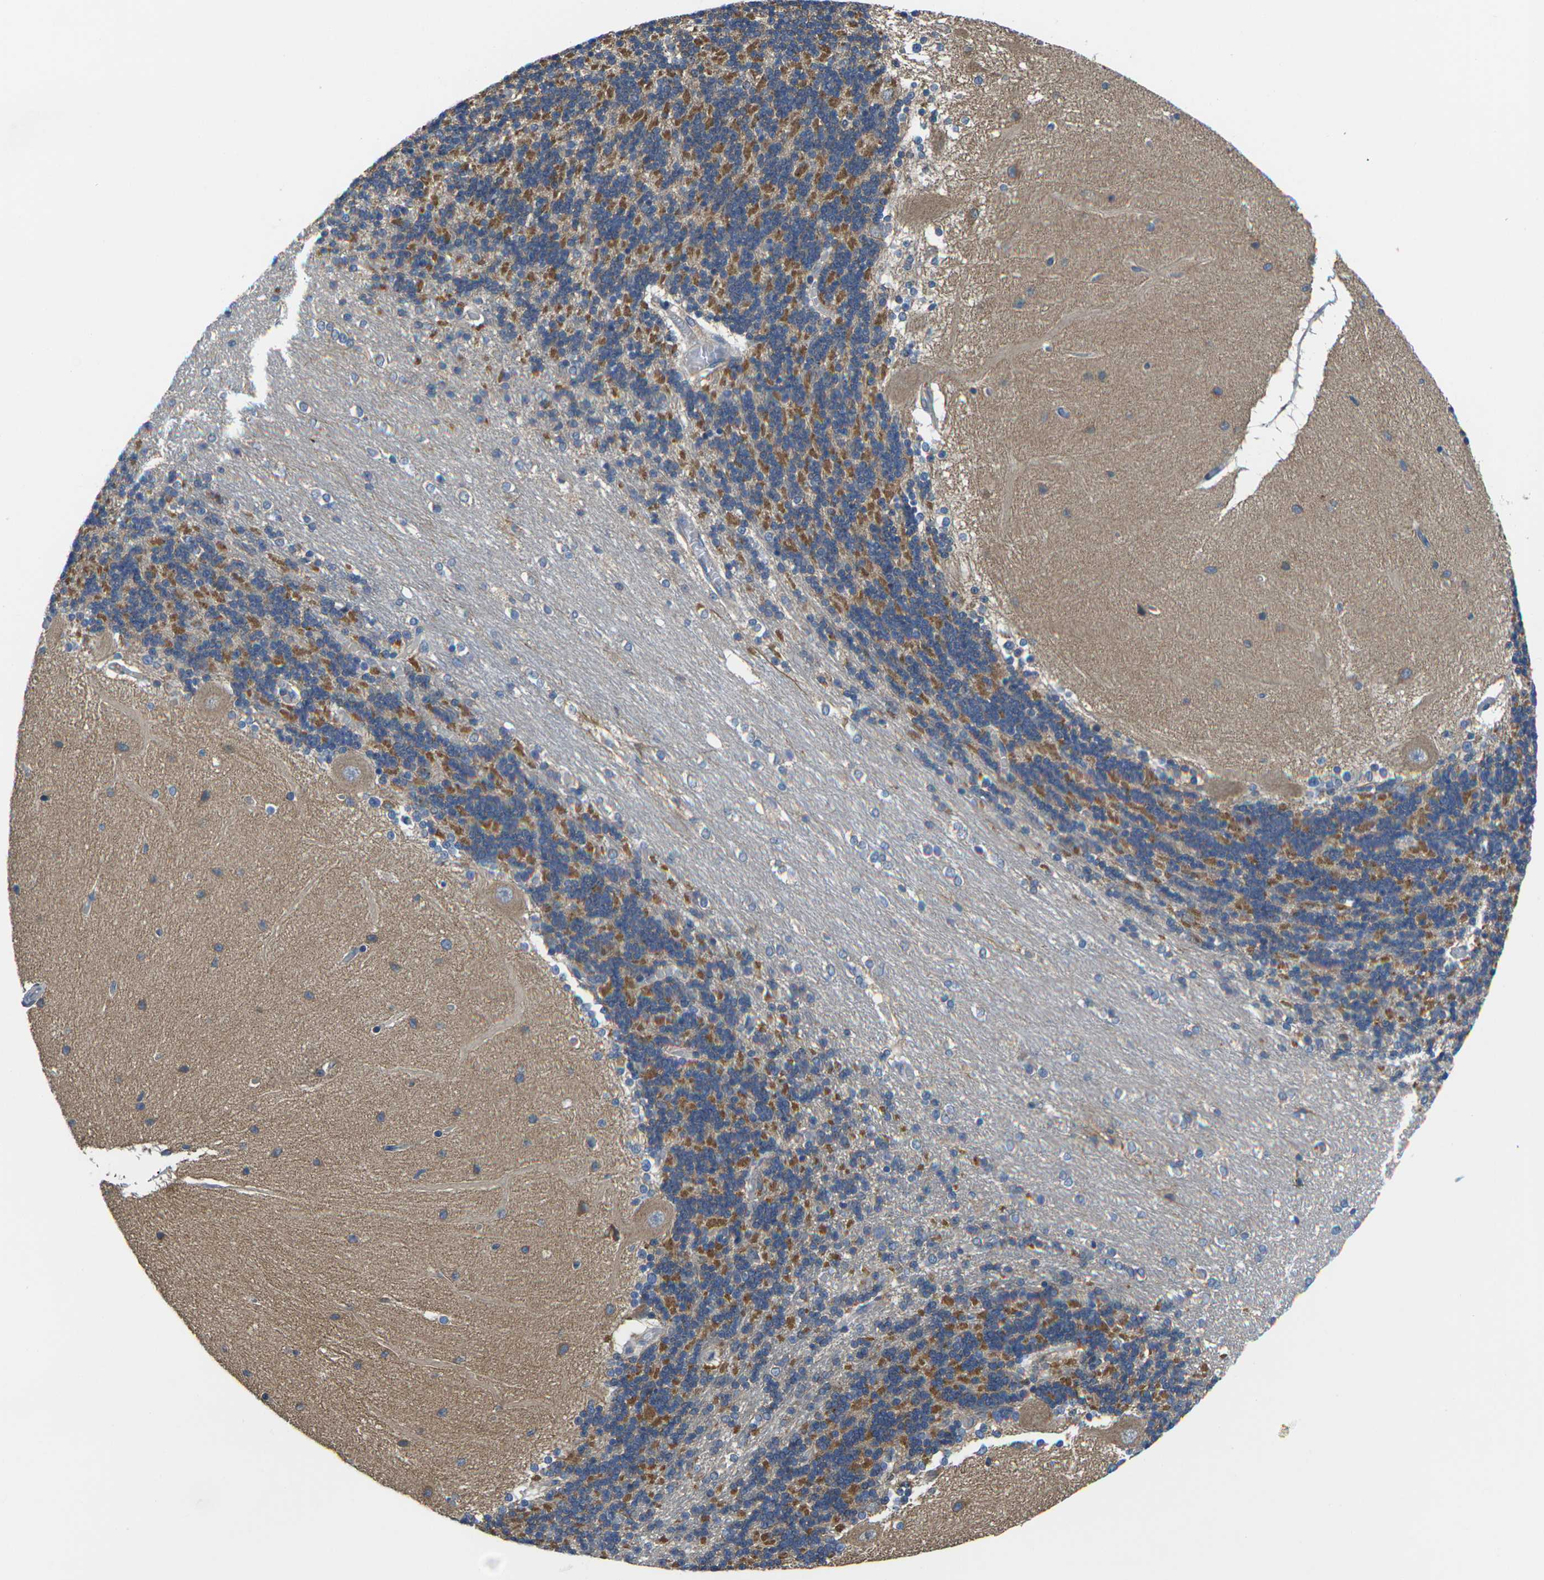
{"staining": {"intensity": "moderate", "quantity": "25%-75%", "location": "cytoplasmic/membranous"}, "tissue": "cerebellum", "cell_type": "Cells in granular layer", "image_type": "normal", "snomed": [{"axis": "morphology", "description": "Normal tissue, NOS"}, {"axis": "topography", "description": "Cerebellum"}], "caption": "About 25%-75% of cells in granular layer in benign human cerebellum reveal moderate cytoplasmic/membranous protein expression as visualized by brown immunohistochemical staining.", "gene": "TMCC2", "patient": {"sex": "female", "age": 54}}